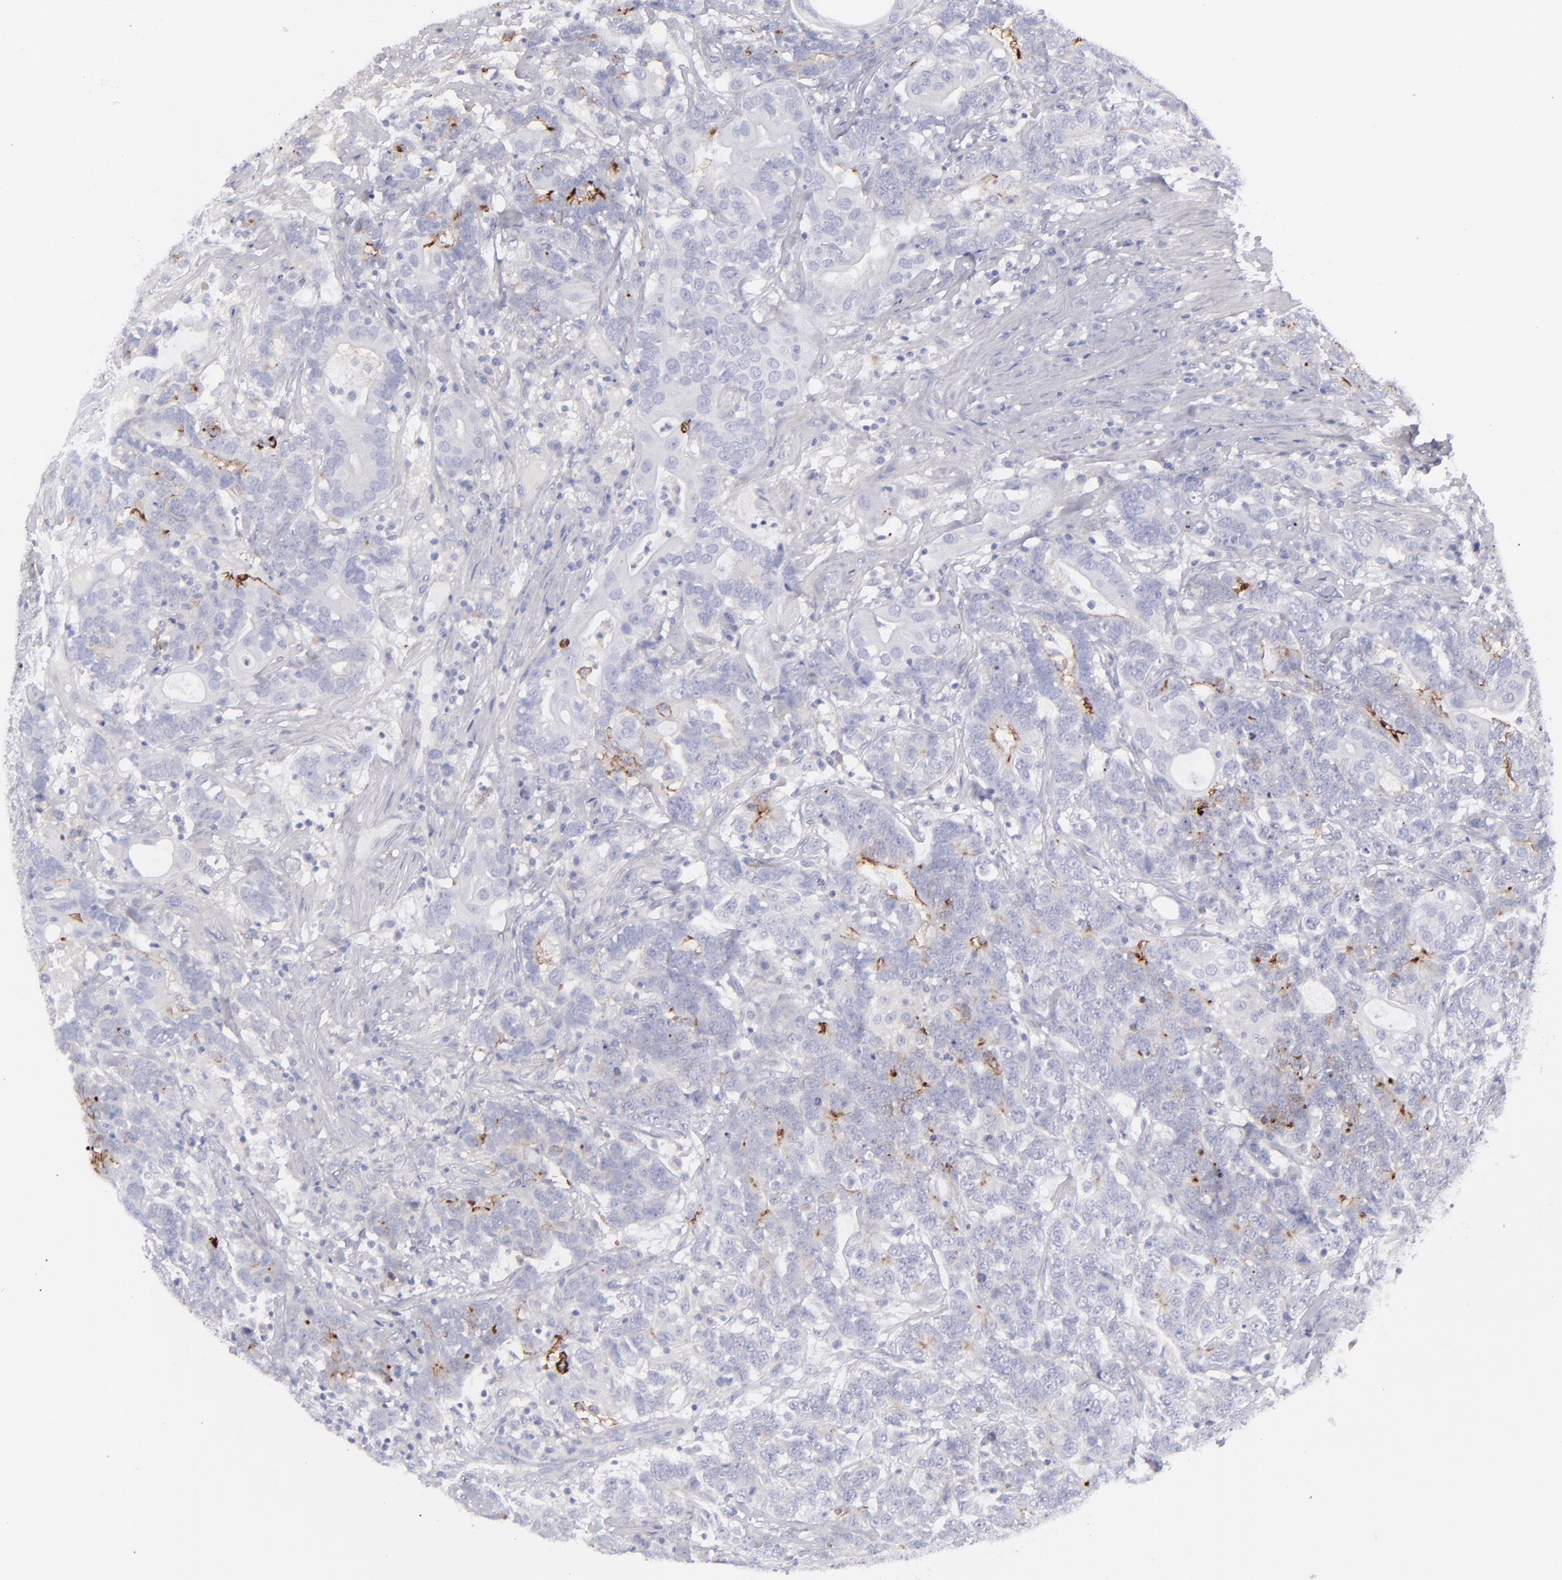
{"staining": {"intensity": "moderate", "quantity": "25%-75%", "location": "cytoplasmic/membranous"}, "tissue": "testis cancer", "cell_type": "Tumor cells", "image_type": "cancer", "snomed": [{"axis": "morphology", "description": "Carcinoma, Embryonal, NOS"}, {"axis": "topography", "description": "Testis"}], "caption": "Protein staining of testis cancer (embryonal carcinoma) tissue reveals moderate cytoplasmic/membranous staining in approximately 25%-75% of tumor cells.", "gene": "ANPEP", "patient": {"sex": "male", "age": 26}}